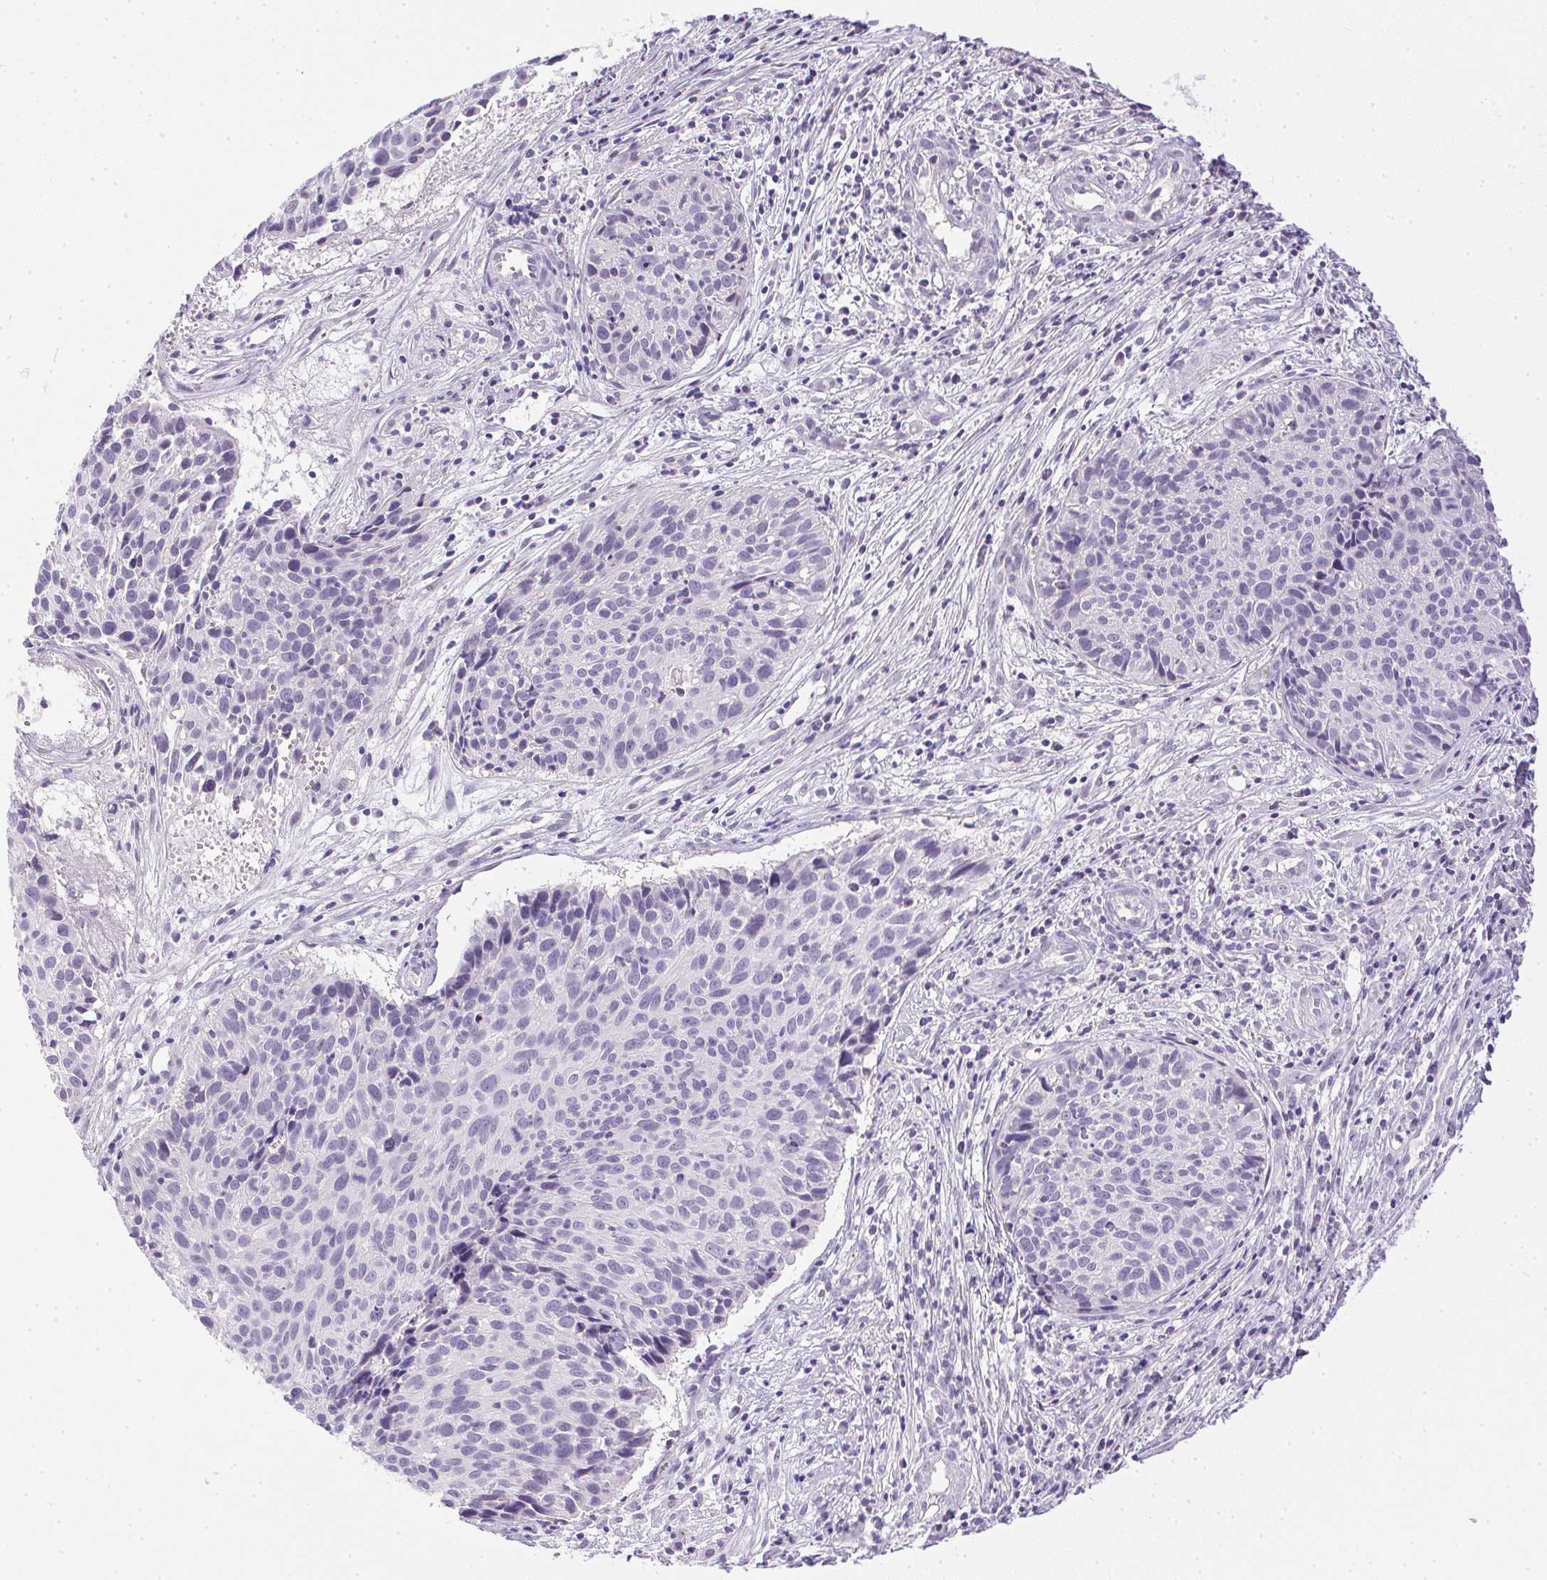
{"staining": {"intensity": "negative", "quantity": "none", "location": "none"}, "tissue": "cervical cancer", "cell_type": "Tumor cells", "image_type": "cancer", "snomed": [{"axis": "morphology", "description": "Squamous cell carcinoma, NOS"}, {"axis": "topography", "description": "Cervix"}], "caption": "A photomicrograph of human cervical cancer (squamous cell carcinoma) is negative for staining in tumor cells.", "gene": "PRL", "patient": {"sex": "female", "age": 30}}